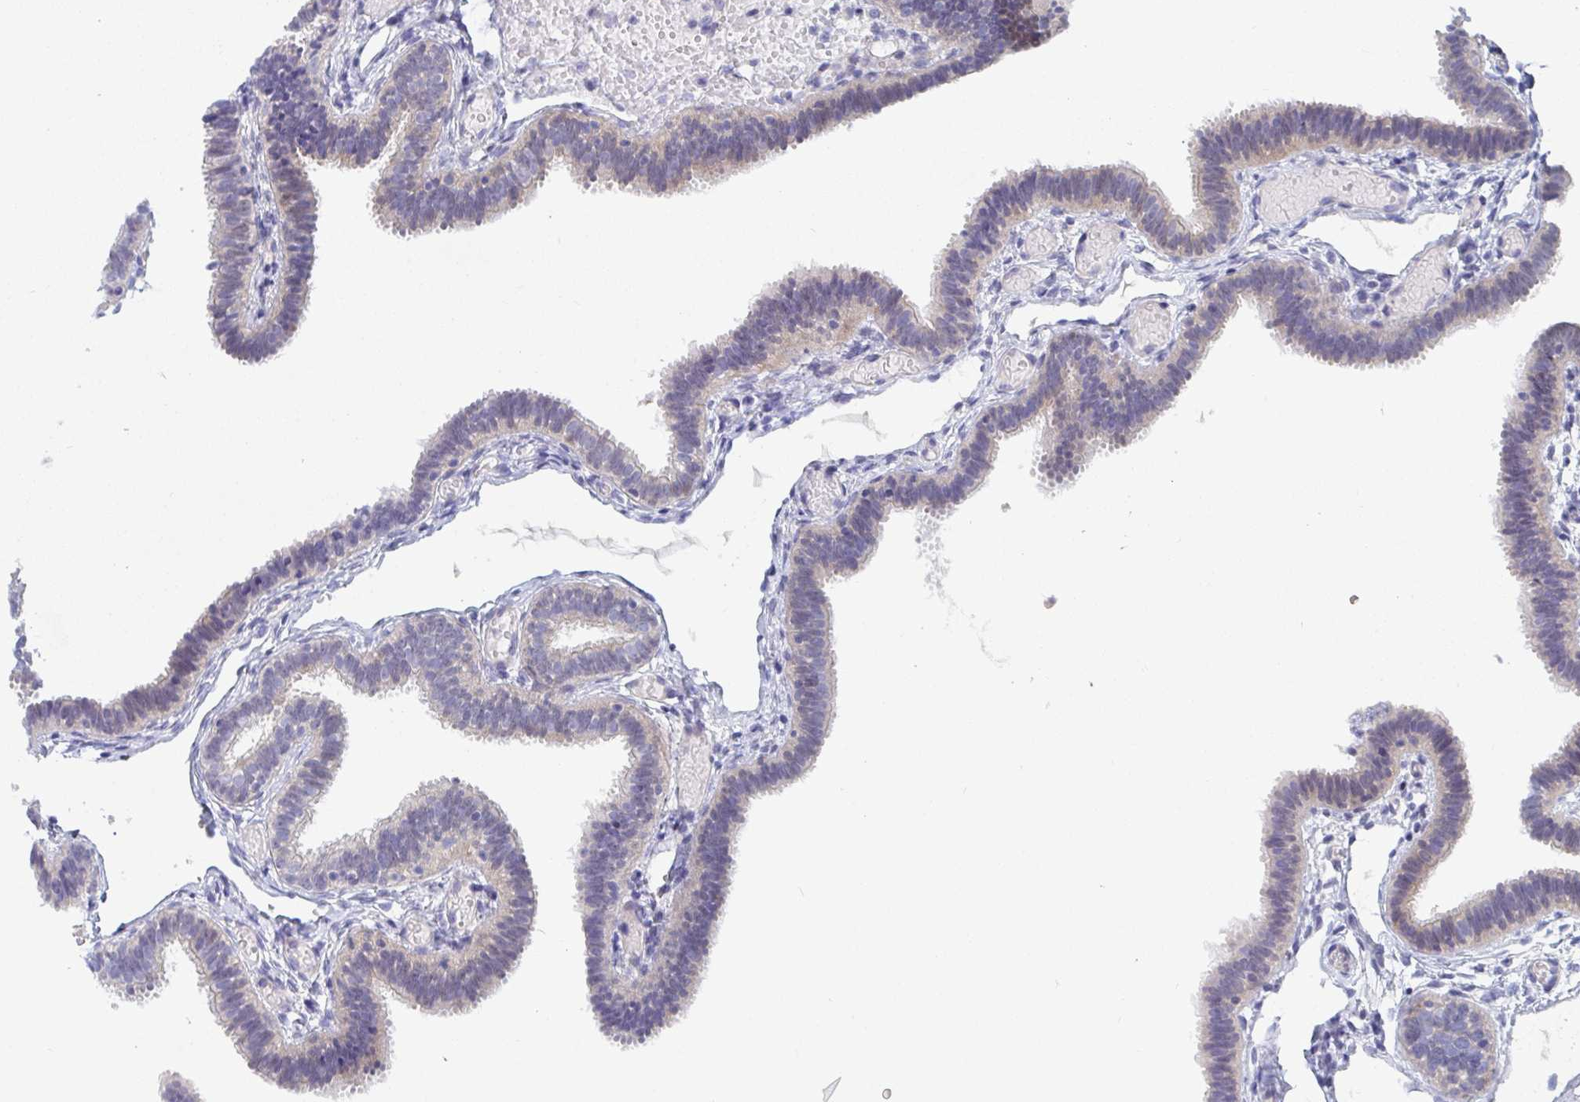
{"staining": {"intensity": "weak", "quantity": "25%-75%", "location": "cytoplasmic/membranous"}, "tissue": "fallopian tube", "cell_type": "Glandular cells", "image_type": "normal", "snomed": [{"axis": "morphology", "description": "Normal tissue, NOS"}, {"axis": "topography", "description": "Fallopian tube"}], "caption": "Benign fallopian tube displays weak cytoplasmic/membranous staining in approximately 25%-75% of glandular cells.", "gene": "P2RX3", "patient": {"sex": "female", "age": 37}}